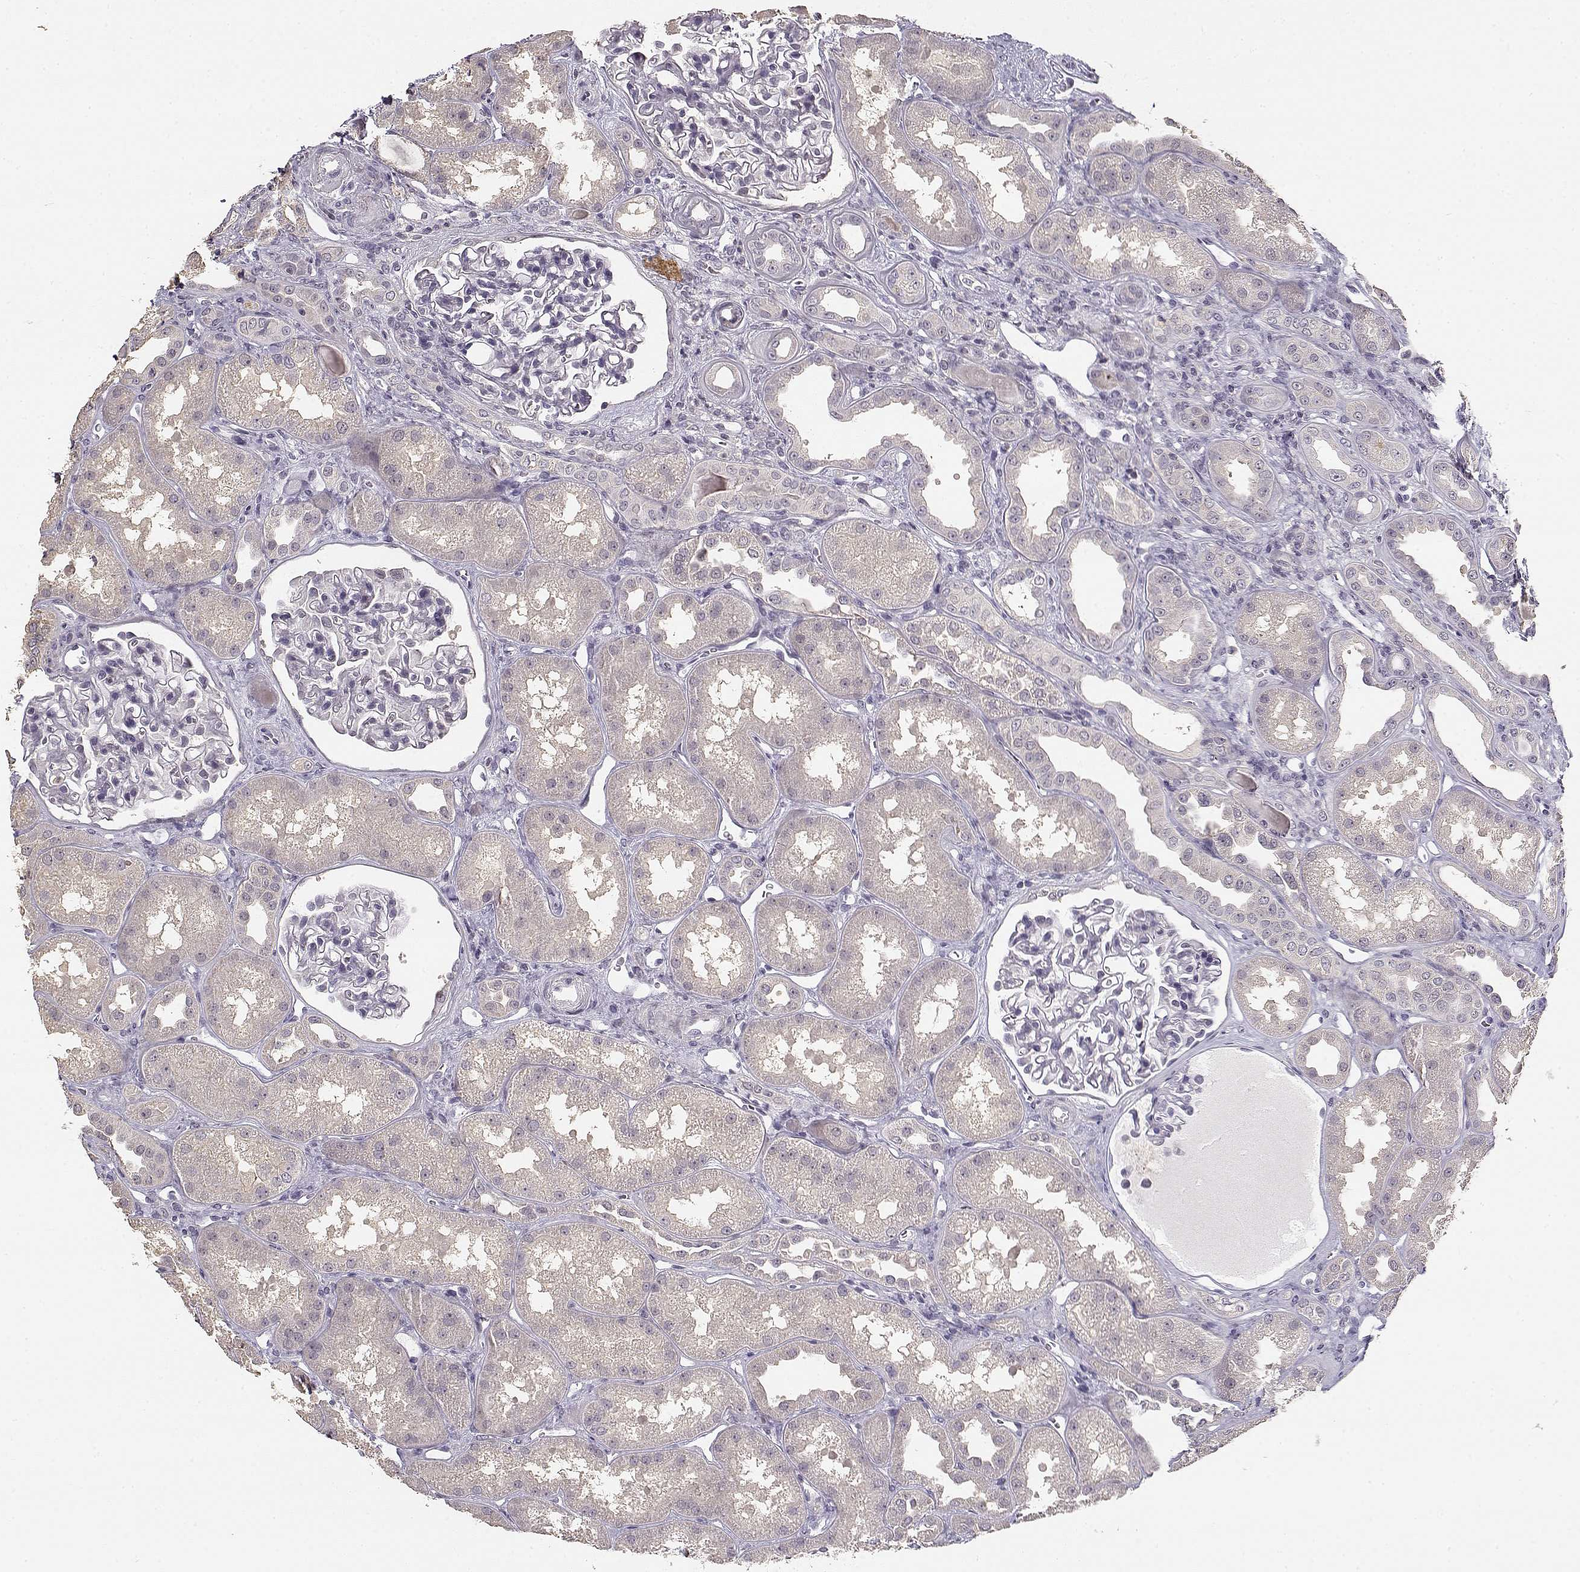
{"staining": {"intensity": "negative", "quantity": "none", "location": "none"}, "tissue": "kidney", "cell_type": "Cells in glomeruli", "image_type": "normal", "snomed": [{"axis": "morphology", "description": "Normal tissue, NOS"}, {"axis": "topography", "description": "Kidney"}], "caption": "The image displays no staining of cells in glomeruli in benign kidney.", "gene": "UROC1", "patient": {"sex": "male", "age": 61}}